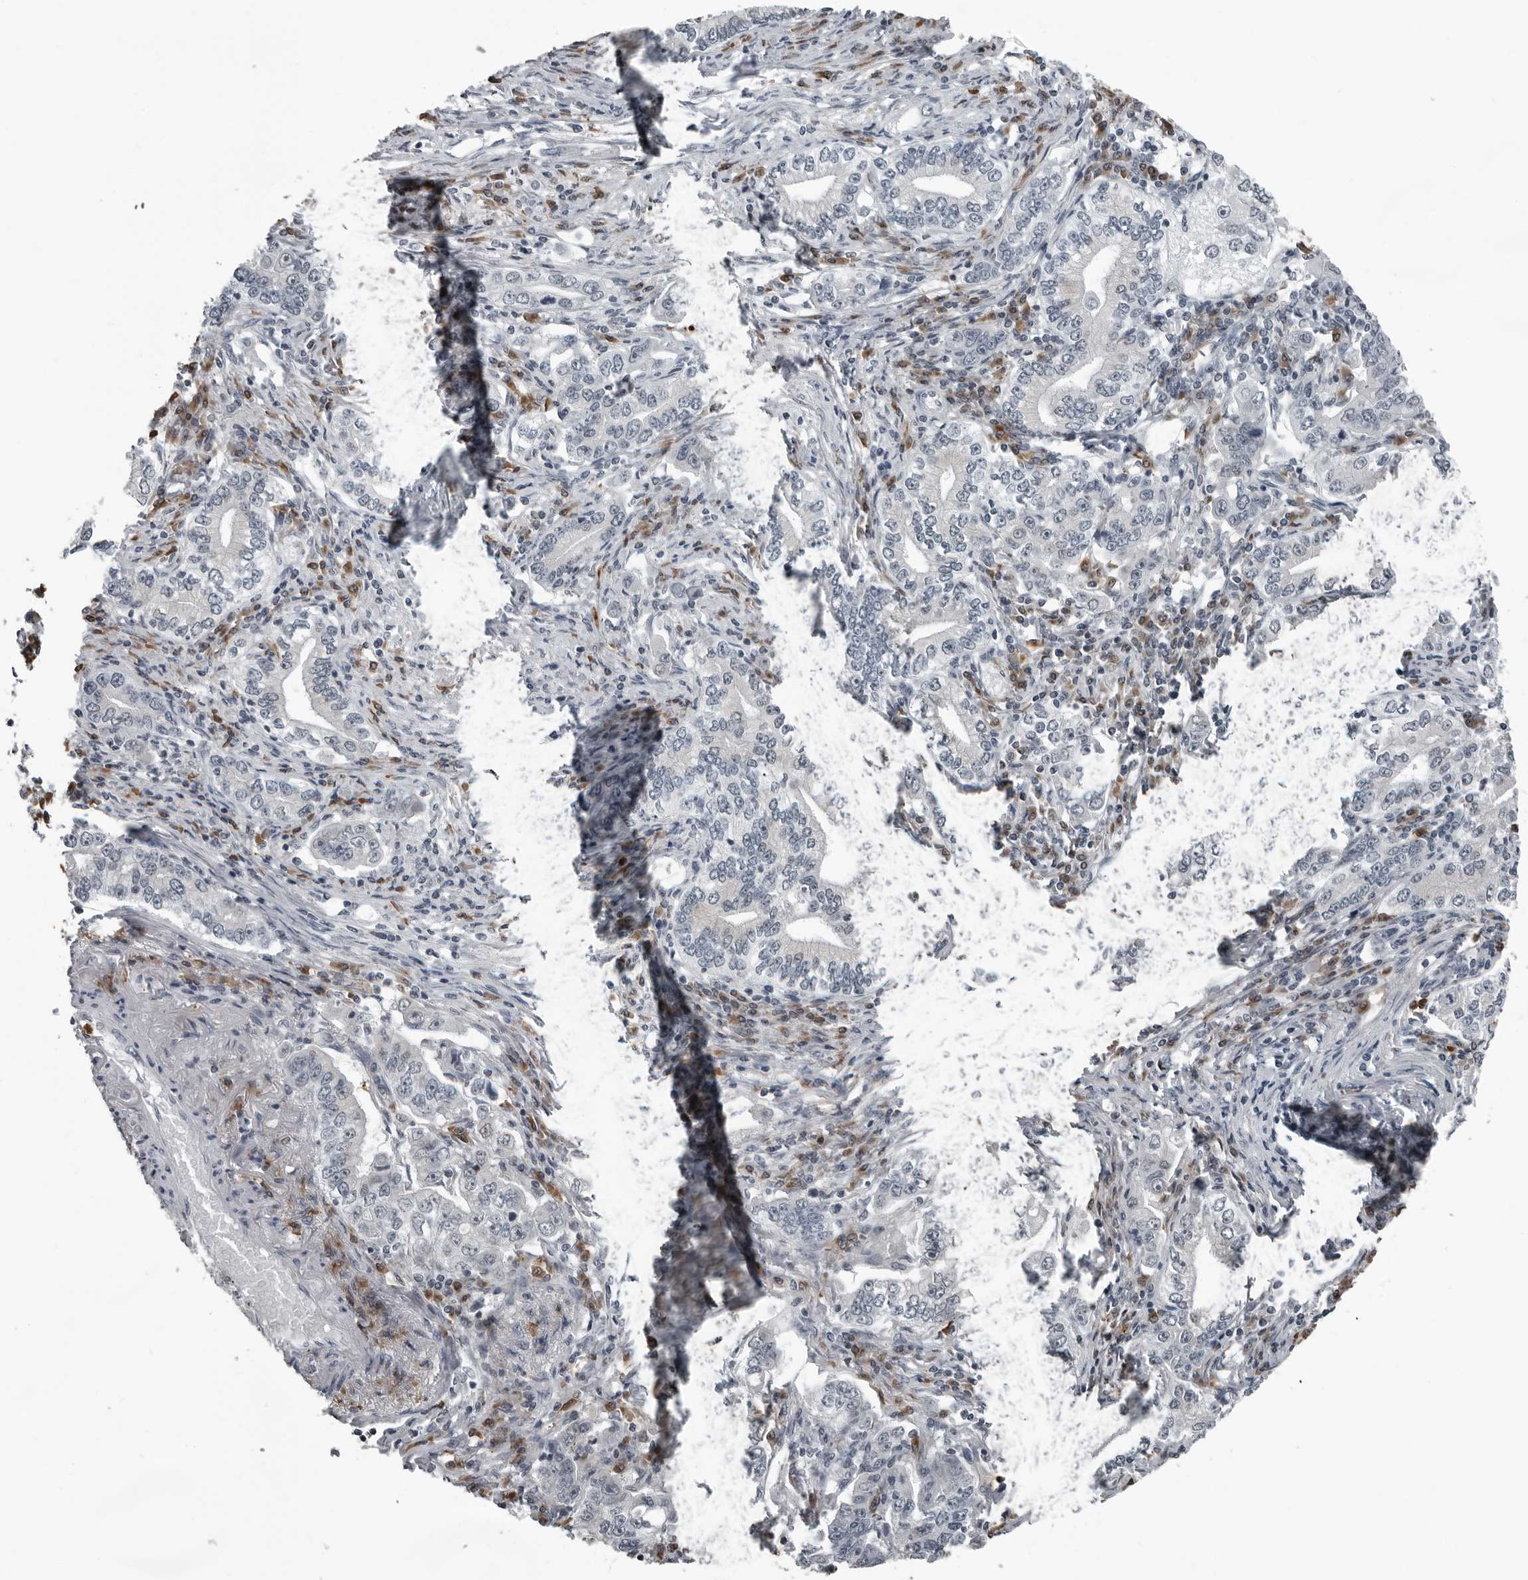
{"staining": {"intensity": "negative", "quantity": "none", "location": "none"}, "tissue": "stomach cancer", "cell_type": "Tumor cells", "image_type": "cancer", "snomed": [{"axis": "morphology", "description": "Adenocarcinoma, NOS"}, {"axis": "topography", "description": "Stomach, lower"}], "caption": "The IHC image has no significant positivity in tumor cells of stomach cancer tissue.", "gene": "RTCA", "patient": {"sex": "female", "age": 72}}